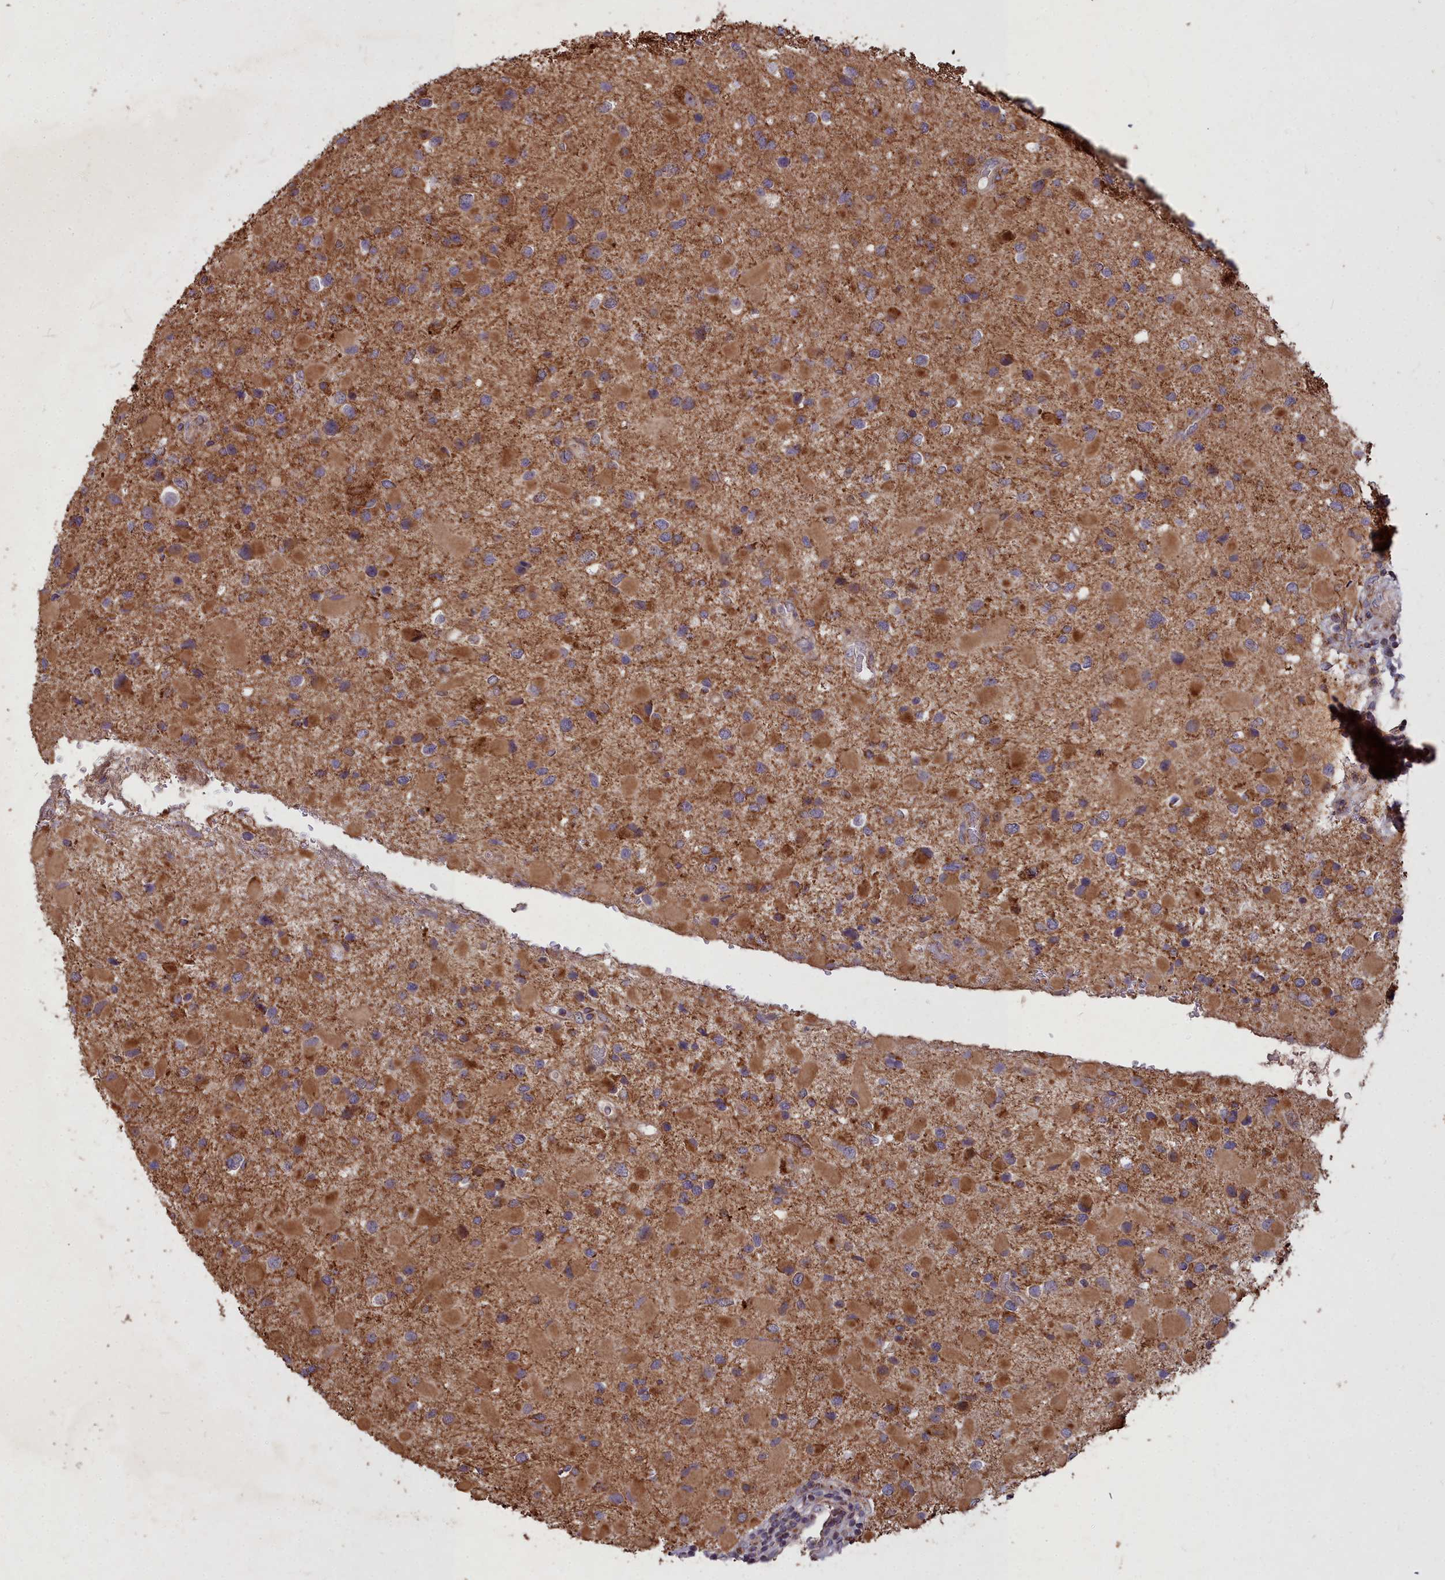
{"staining": {"intensity": "moderate", "quantity": ">75%", "location": "cytoplasmic/membranous"}, "tissue": "glioma", "cell_type": "Tumor cells", "image_type": "cancer", "snomed": [{"axis": "morphology", "description": "Glioma, malignant, Low grade"}, {"axis": "topography", "description": "Brain"}], "caption": "A micrograph showing moderate cytoplasmic/membranous expression in approximately >75% of tumor cells in low-grade glioma (malignant), as visualized by brown immunohistochemical staining.", "gene": "COX11", "patient": {"sex": "female", "age": 32}}